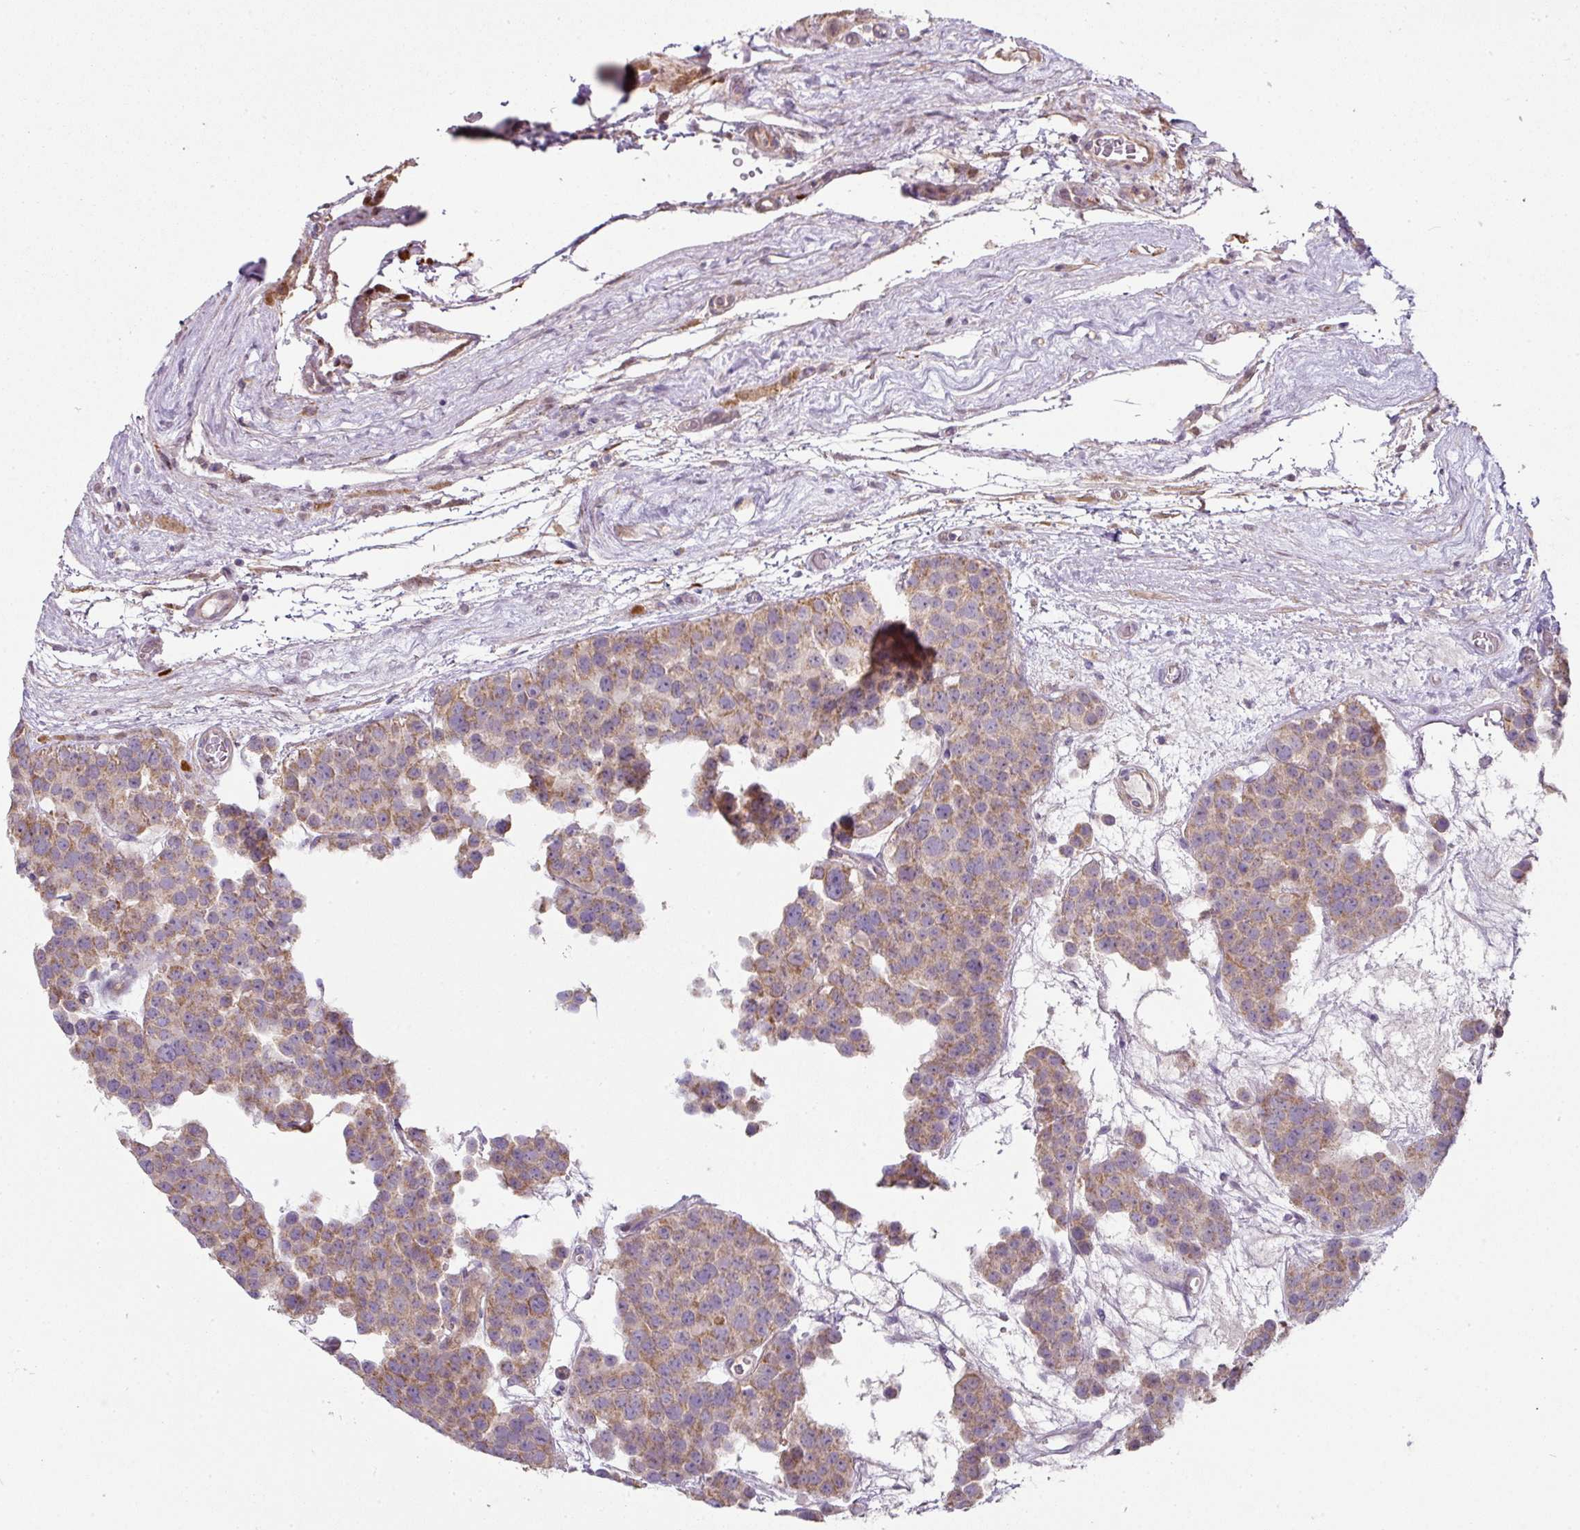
{"staining": {"intensity": "moderate", "quantity": ">75%", "location": "cytoplasmic/membranous"}, "tissue": "testis cancer", "cell_type": "Tumor cells", "image_type": "cancer", "snomed": [{"axis": "morphology", "description": "Seminoma, NOS"}, {"axis": "topography", "description": "Testis"}], "caption": "This photomicrograph reveals seminoma (testis) stained with immunohistochemistry (IHC) to label a protein in brown. The cytoplasmic/membranous of tumor cells show moderate positivity for the protein. Nuclei are counter-stained blue.", "gene": "STK35", "patient": {"sex": "male", "age": 71}}